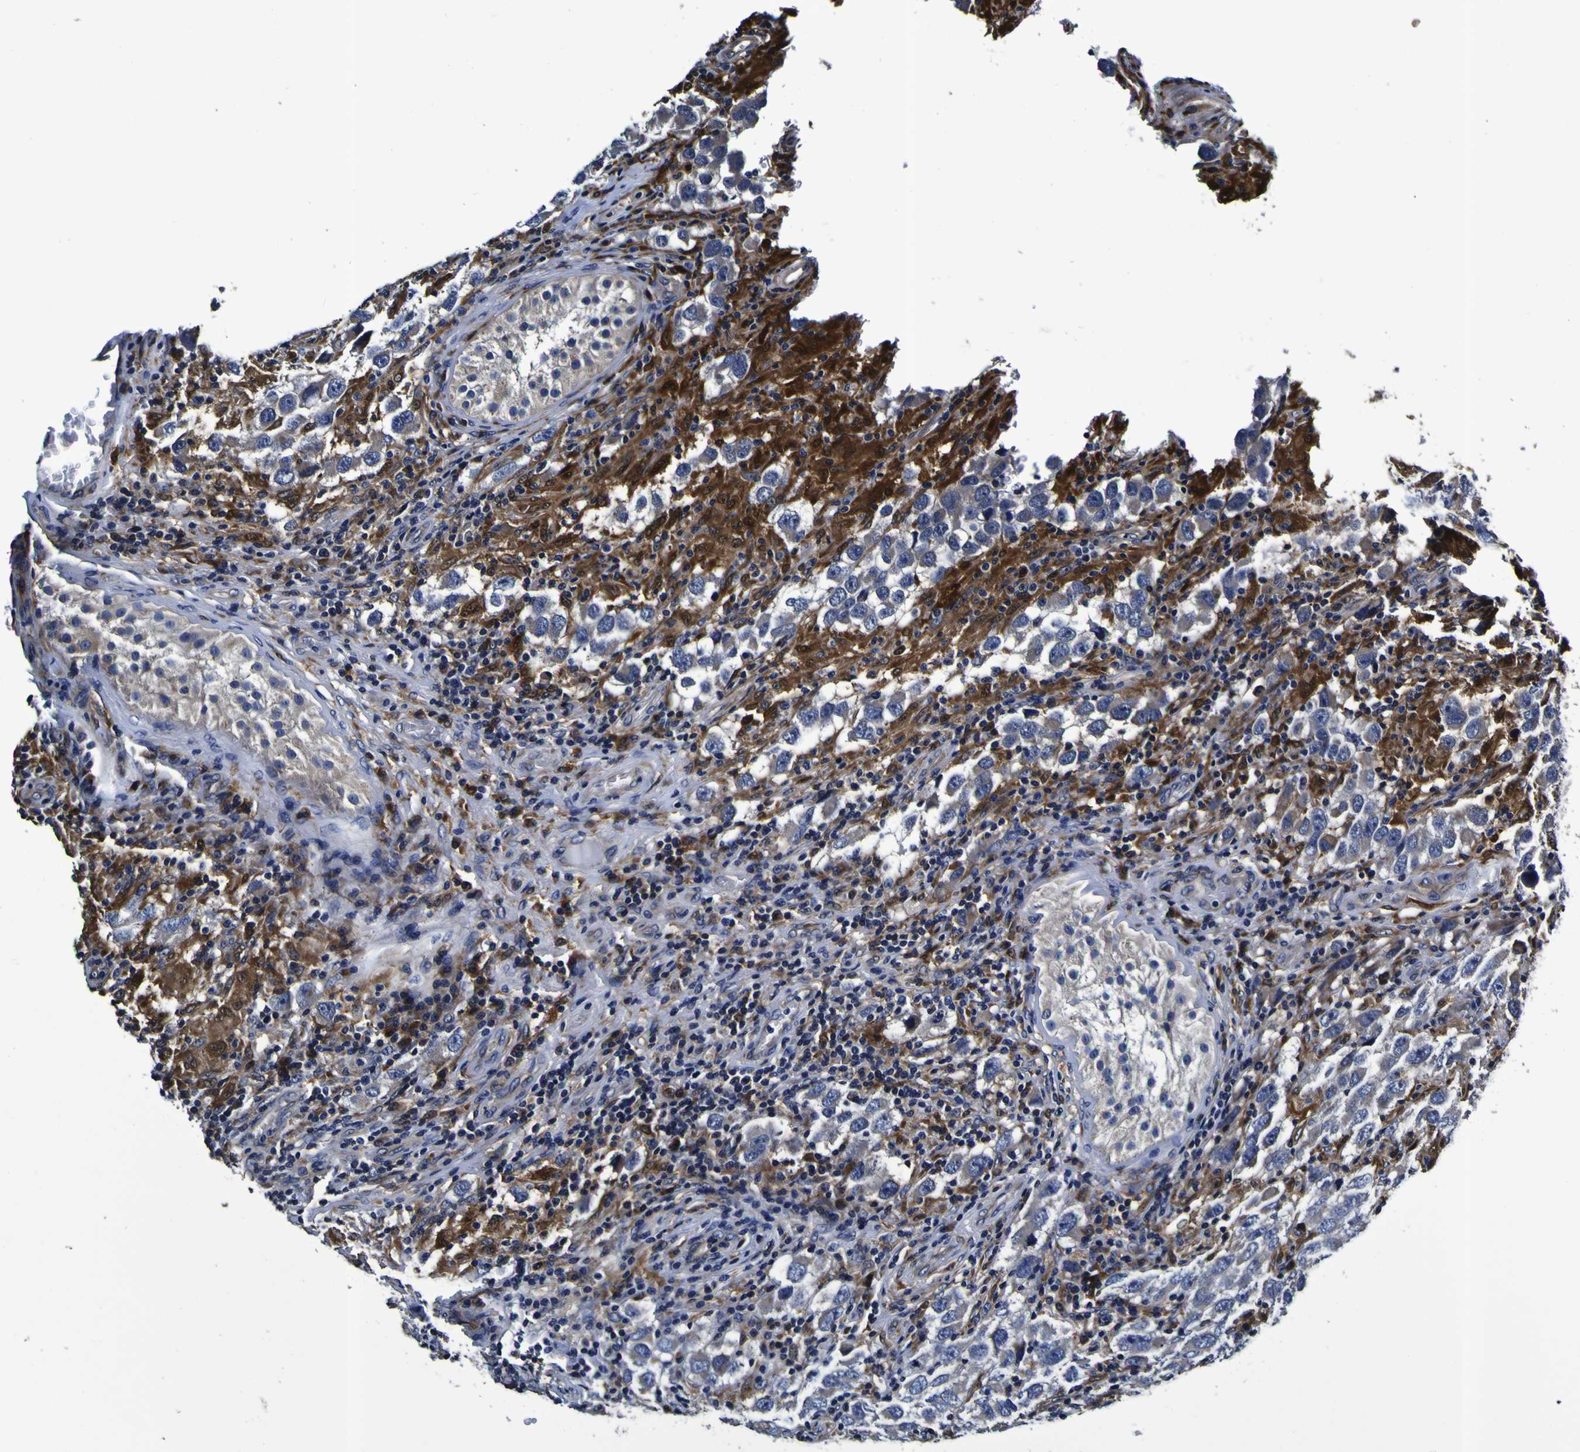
{"staining": {"intensity": "negative", "quantity": "none", "location": "none"}, "tissue": "testis cancer", "cell_type": "Tumor cells", "image_type": "cancer", "snomed": [{"axis": "morphology", "description": "Carcinoma, Embryonal, NOS"}, {"axis": "topography", "description": "Testis"}], "caption": "The immunohistochemistry histopathology image has no significant expression in tumor cells of testis cancer tissue. (Stains: DAB immunohistochemistry with hematoxylin counter stain, Microscopy: brightfield microscopy at high magnification).", "gene": "GPX1", "patient": {"sex": "male", "age": 21}}